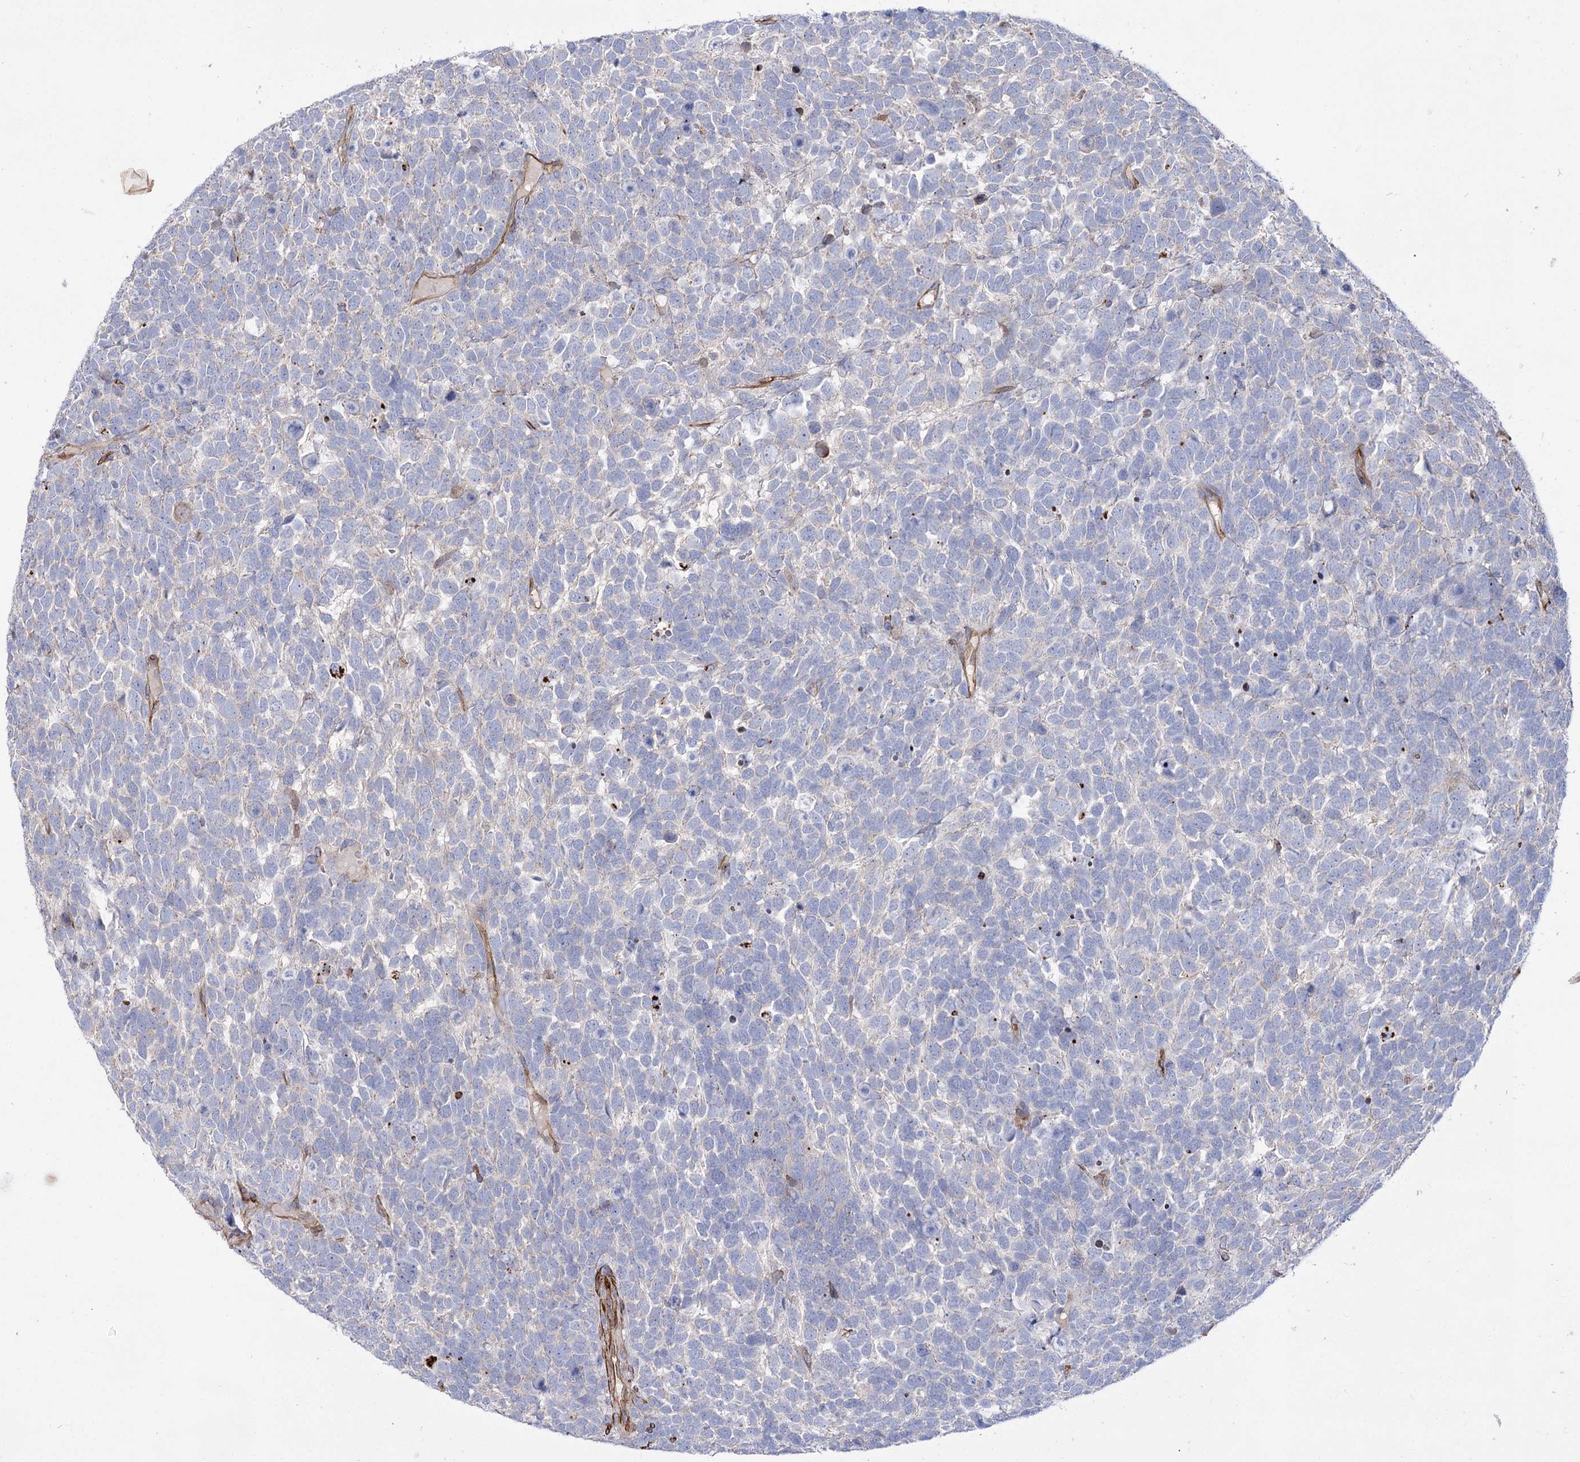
{"staining": {"intensity": "negative", "quantity": "none", "location": "none"}, "tissue": "urothelial cancer", "cell_type": "Tumor cells", "image_type": "cancer", "snomed": [{"axis": "morphology", "description": "Urothelial carcinoma, High grade"}, {"axis": "topography", "description": "Urinary bladder"}], "caption": "This is an immunohistochemistry image of human urothelial cancer. There is no positivity in tumor cells.", "gene": "TMEM164", "patient": {"sex": "female", "age": 82}}